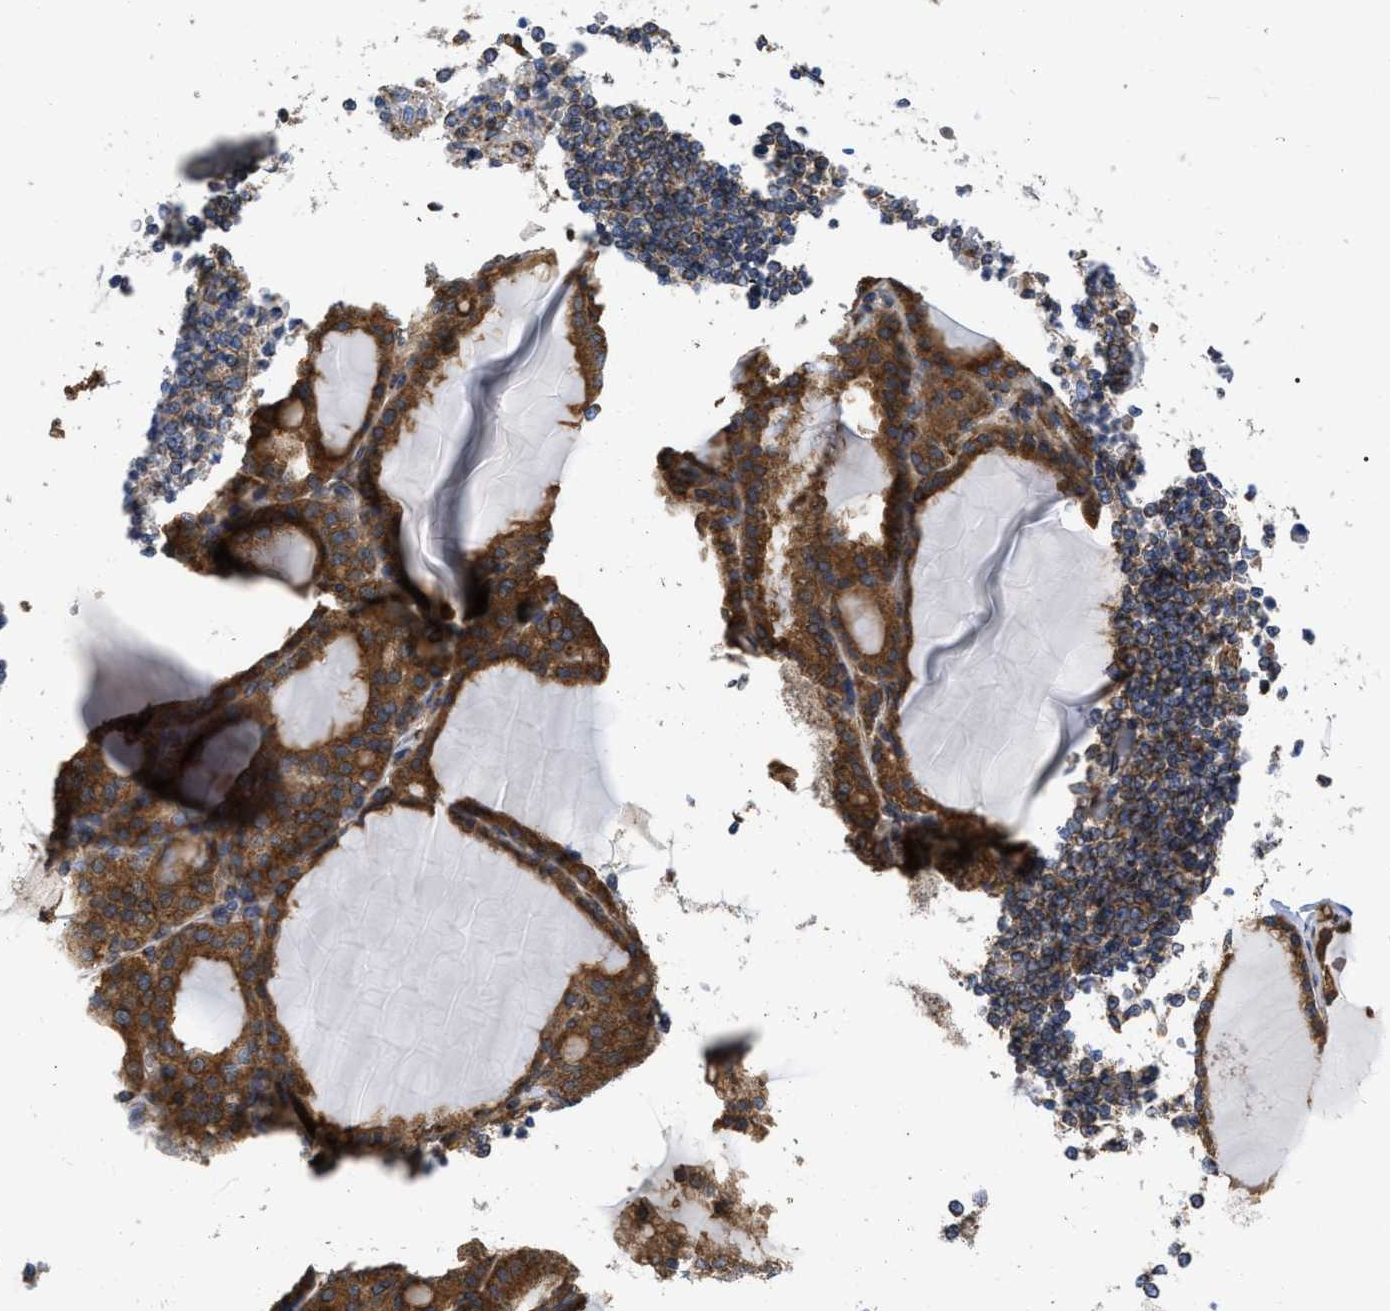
{"staining": {"intensity": "strong", "quantity": ">75%", "location": "cytoplasmic/membranous"}, "tissue": "thyroid gland", "cell_type": "Glandular cells", "image_type": "normal", "snomed": [{"axis": "morphology", "description": "Normal tissue, NOS"}, {"axis": "topography", "description": "Thyroid gland"}], "caption": "Immunohistochemical staining of benign thyroid gland shows high levels of strong cytoplasmic/membranous staining in about >75% of glandular cells.", "gene": "FAM120A", "patient": {"sex": "male", "age": 56}}